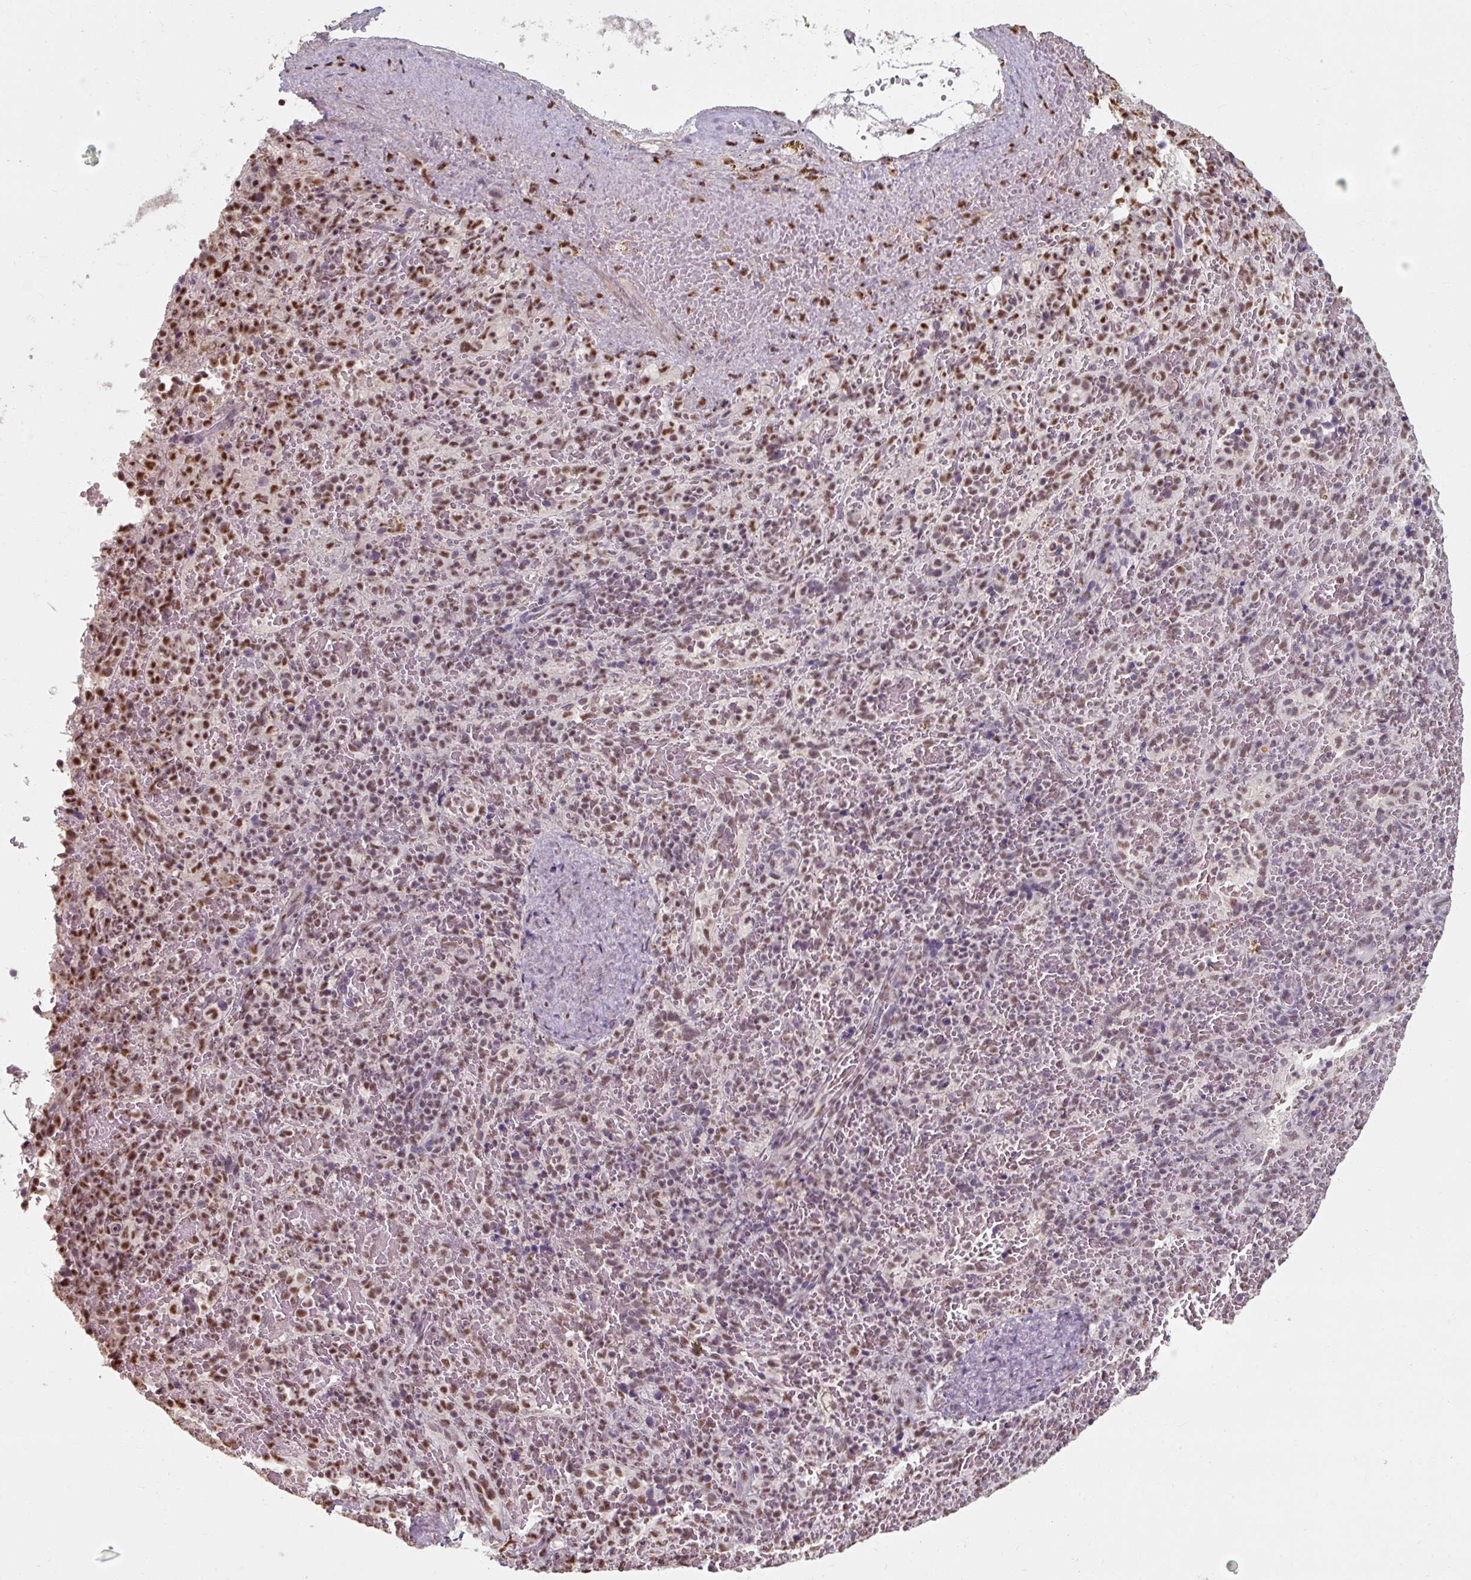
{"staining": {"intensity": "moderate", "quantity": "25%-75%", "location": "nuclear"}, "tissue": "spleen", "cell_type": "Cells in red pulp", "image_type": "normal", "snomed": [{"axis": "morphology", "description": "Normal tissue, NOS"}, {"axis": "topography", "description": "Spleen"}], "caption": "Spleen stained with a brown dye shows moderate nuclear positive positivity in about 25%-75% of cells in red pulp.", "gene": "ENSG00000291316", "patient": {"sex": "female", "age": 50}}